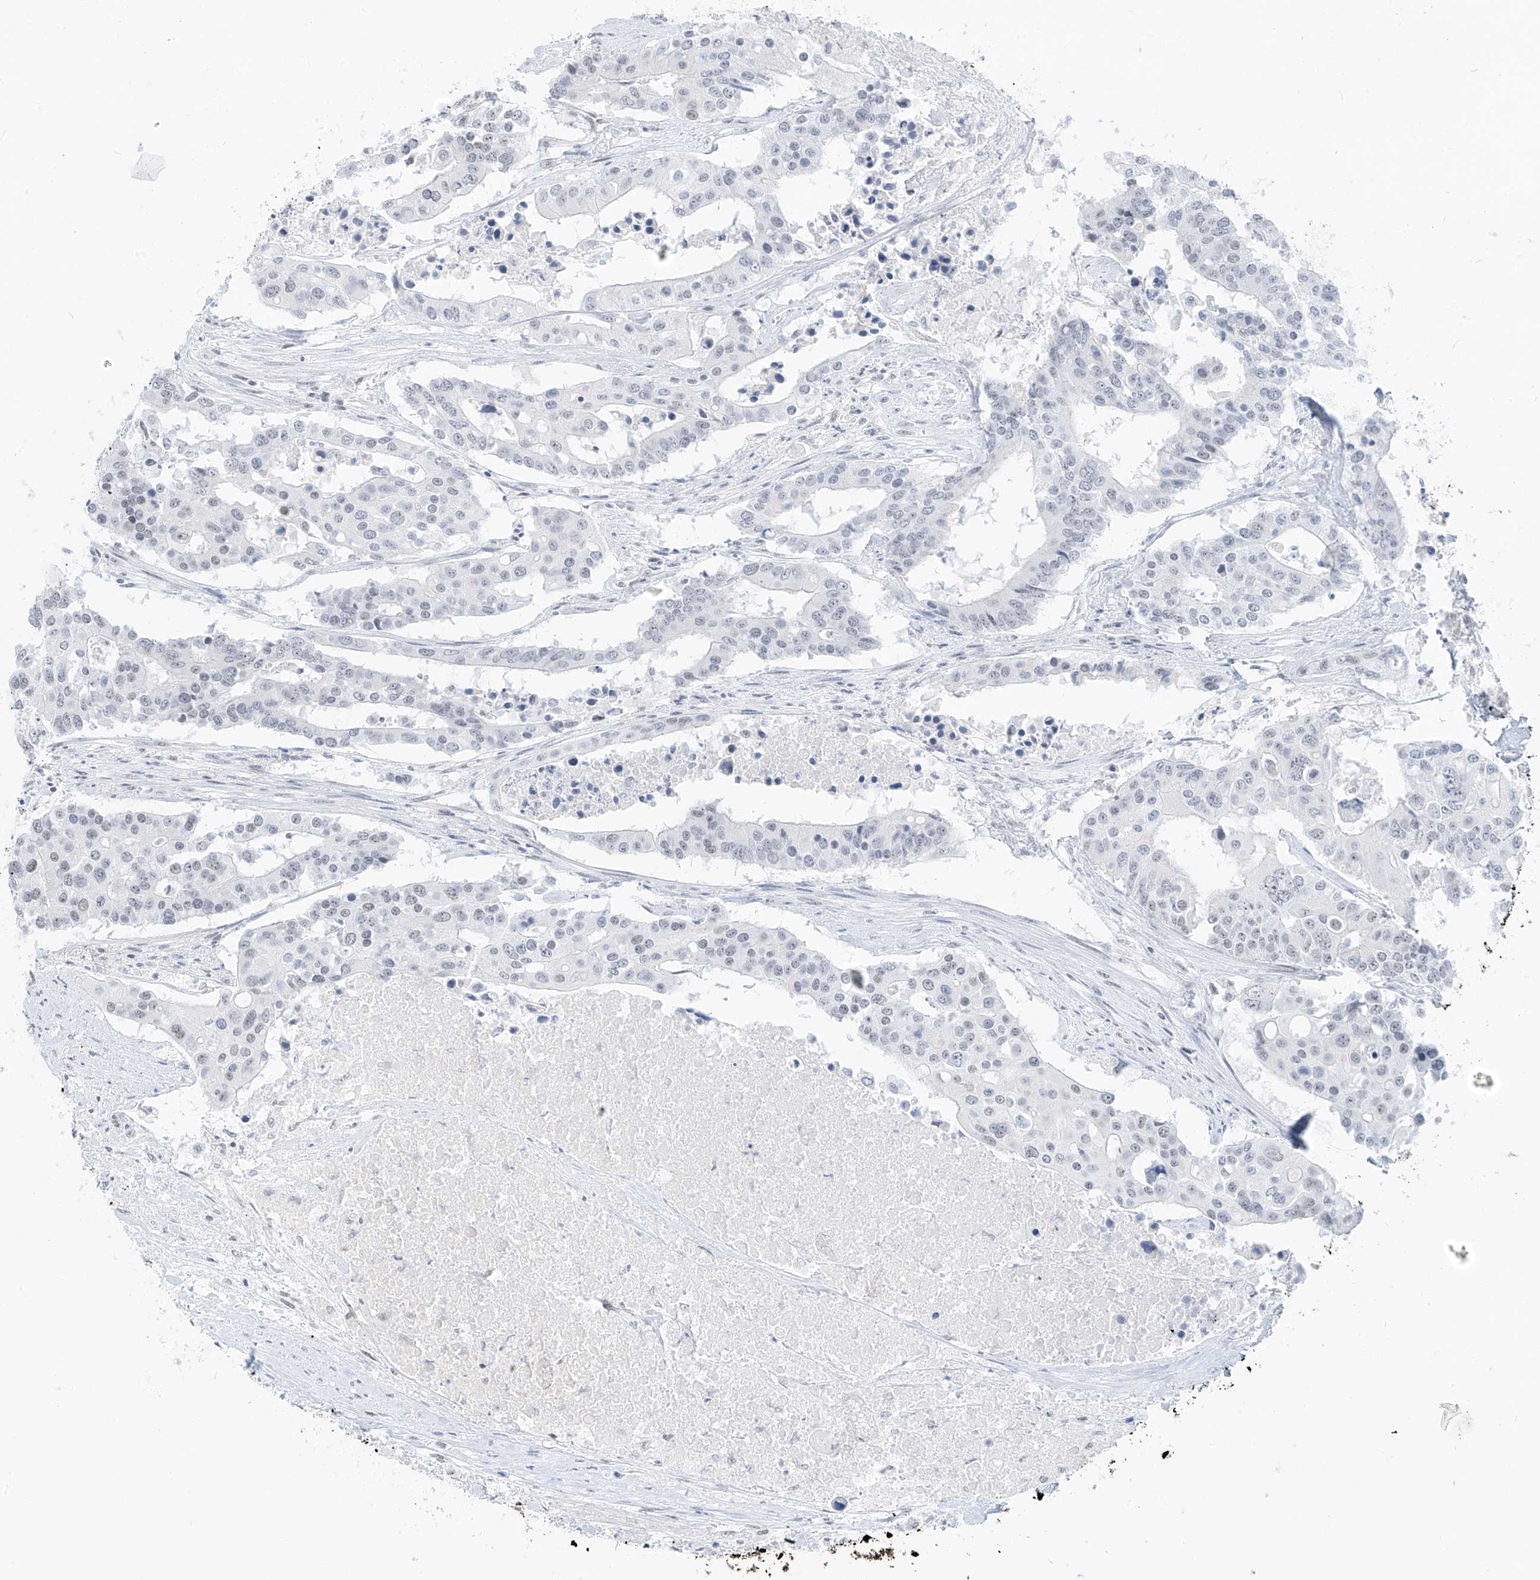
{"staining": {"intensity": "negative", "quantity": "none", "location": "none"}, "tissue": "colorectal cancer", "cell_type": "Tumor cells", "image_type": "cancer", "snomed": [{"axis": "morphology", "description": "Adenocarcinoma, NOS"}, {"axis": "topography", "description": "Colon"}], "caption": "This is an immunohistochemistry histopathology image of colorectal cancer (adenocarcinoma). There is no expression in tumor cells.", "gene": "PGC", "patient": {"sex": "male", "age": 77}}